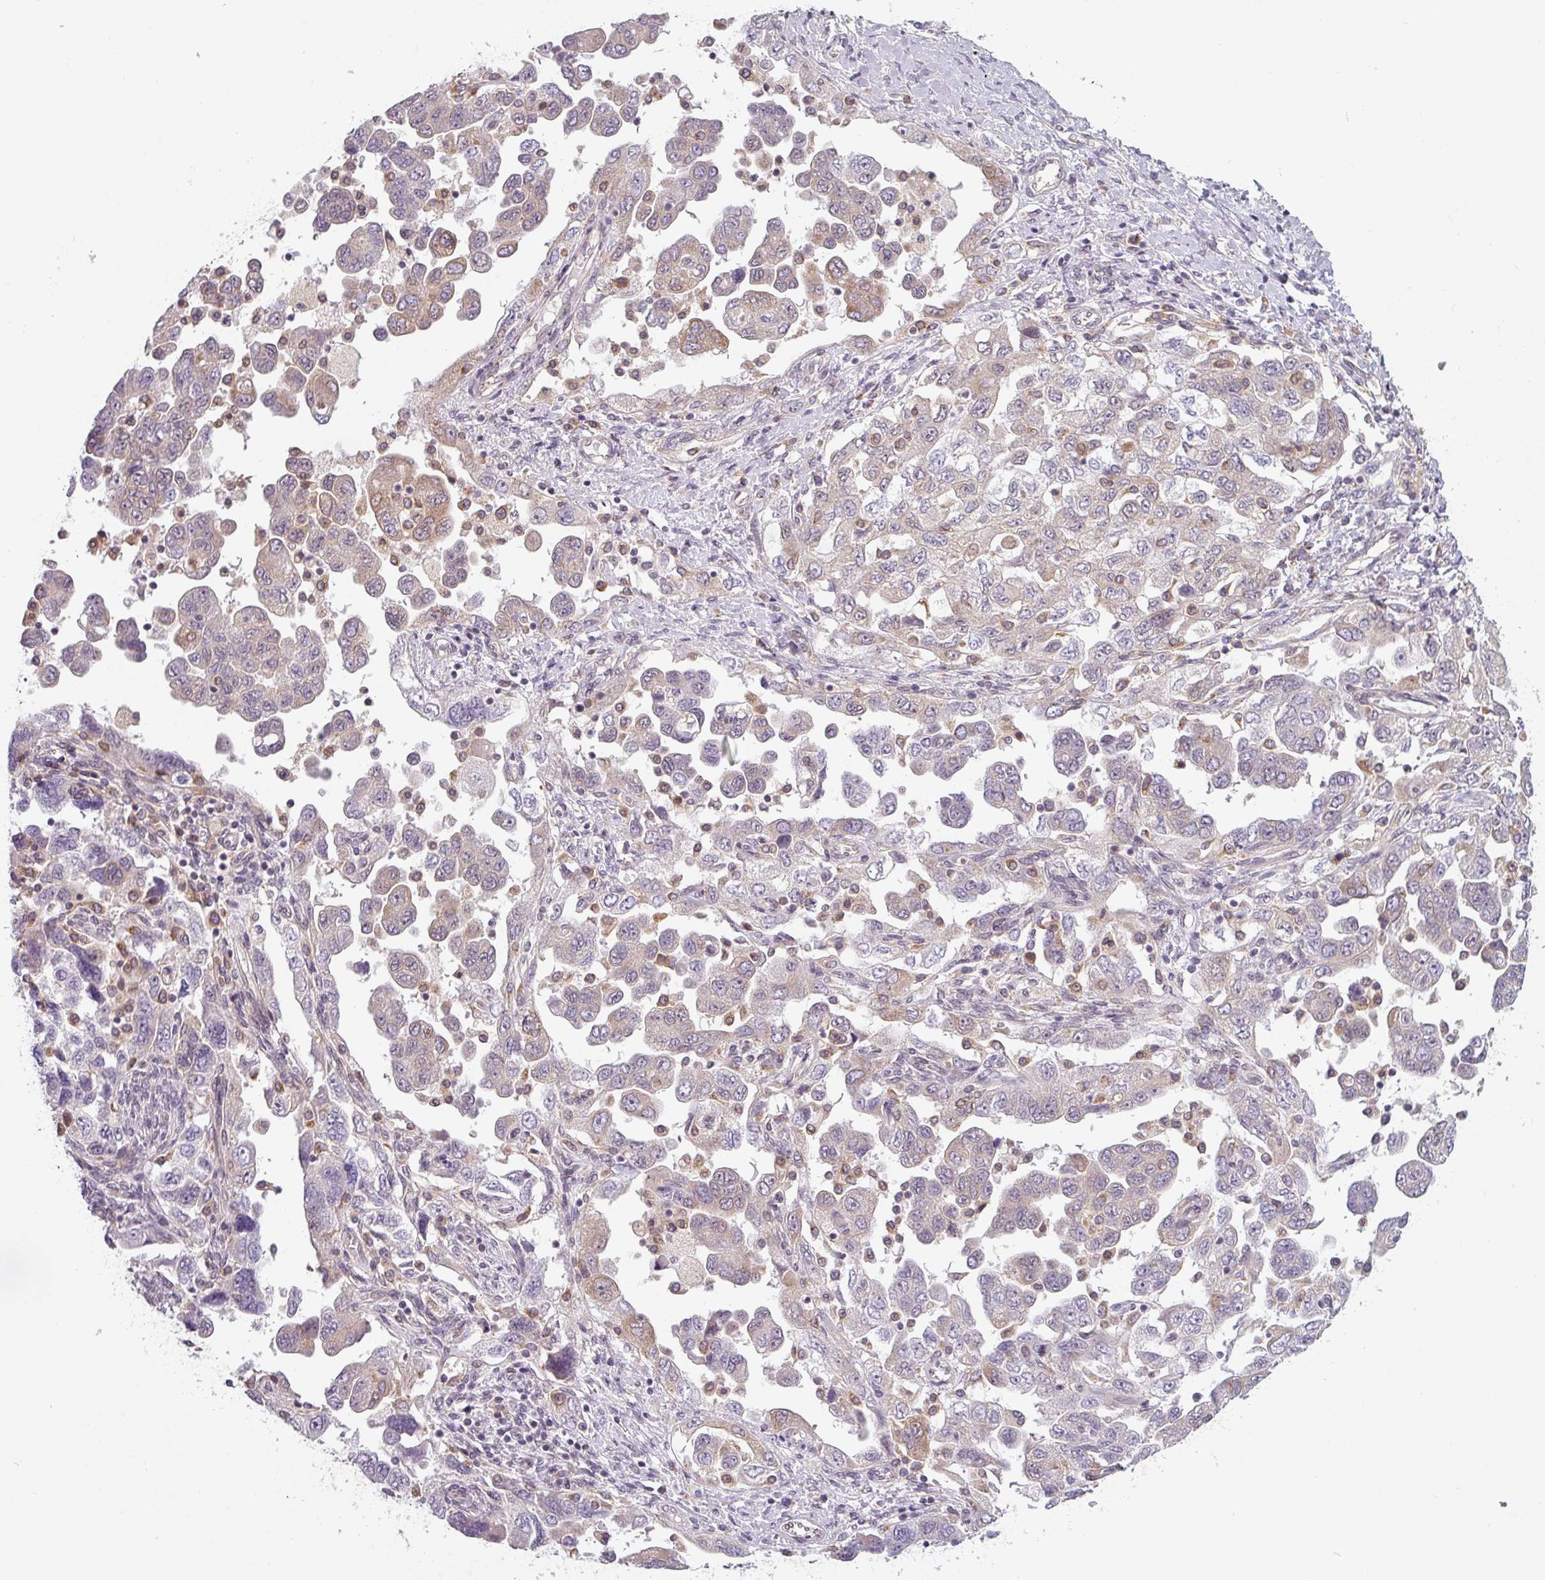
{"staining": {"intensity": "weak", "quantity": "<25%", "location": "cytoplasmic/membranous"}, "tissue": "ovarian cancer", "cell_type": "Tumor cells", "image_type": "cancer", "snomed": [{"axis": "morphology", "description": "Carcinoma, NOS"}, {"axis": "morphology", "description": "Cystadenocarcinoma, serous, NOS"}, {"axis": "topography", "description": "Ovary"}], "caption": "Protein analysis of ovarian cancer demonstrates no significant staining in tumor cells.", "gene": "TAPT1", "patient": {"sex": "female", "age": 69}}